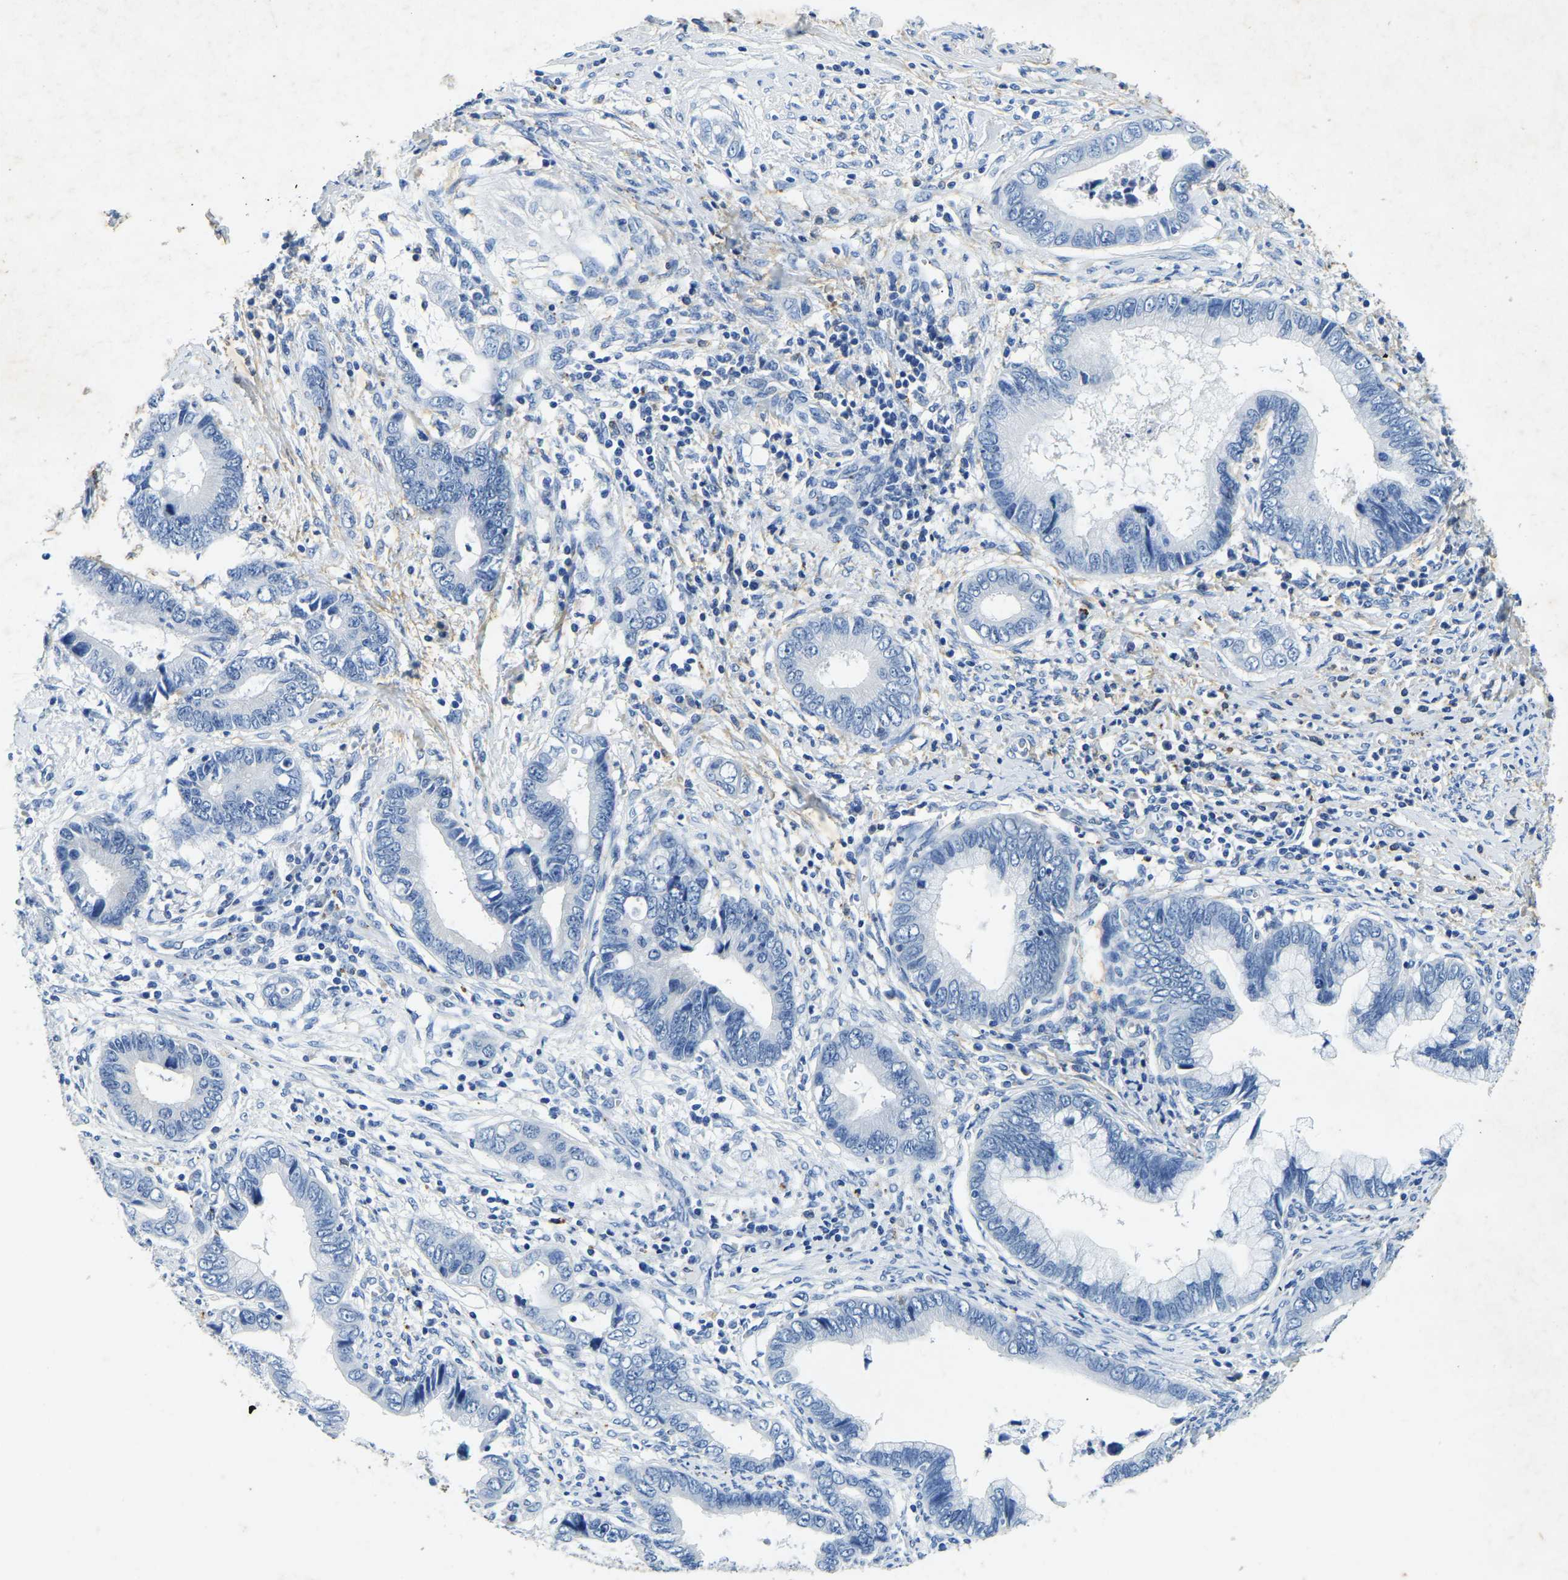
{"staining": {"intensity": "negative", "quantity": "none", "location": "none"}, "tissue": "cervical cancer", "cell_type": "Tumor cells", "image_type": "cancer", "snomed": [{"axis": "morphology", "description": "Adenocarcinoma, NOS"}, {"axis": "topography", "description": "Cervix"}], "caption": "Immunohistochemistry of human cervical adenocarcinoma displays no expression in tumor cells.", "gene": "UBN2", "patient": {"sex": "female", "age": 44}}